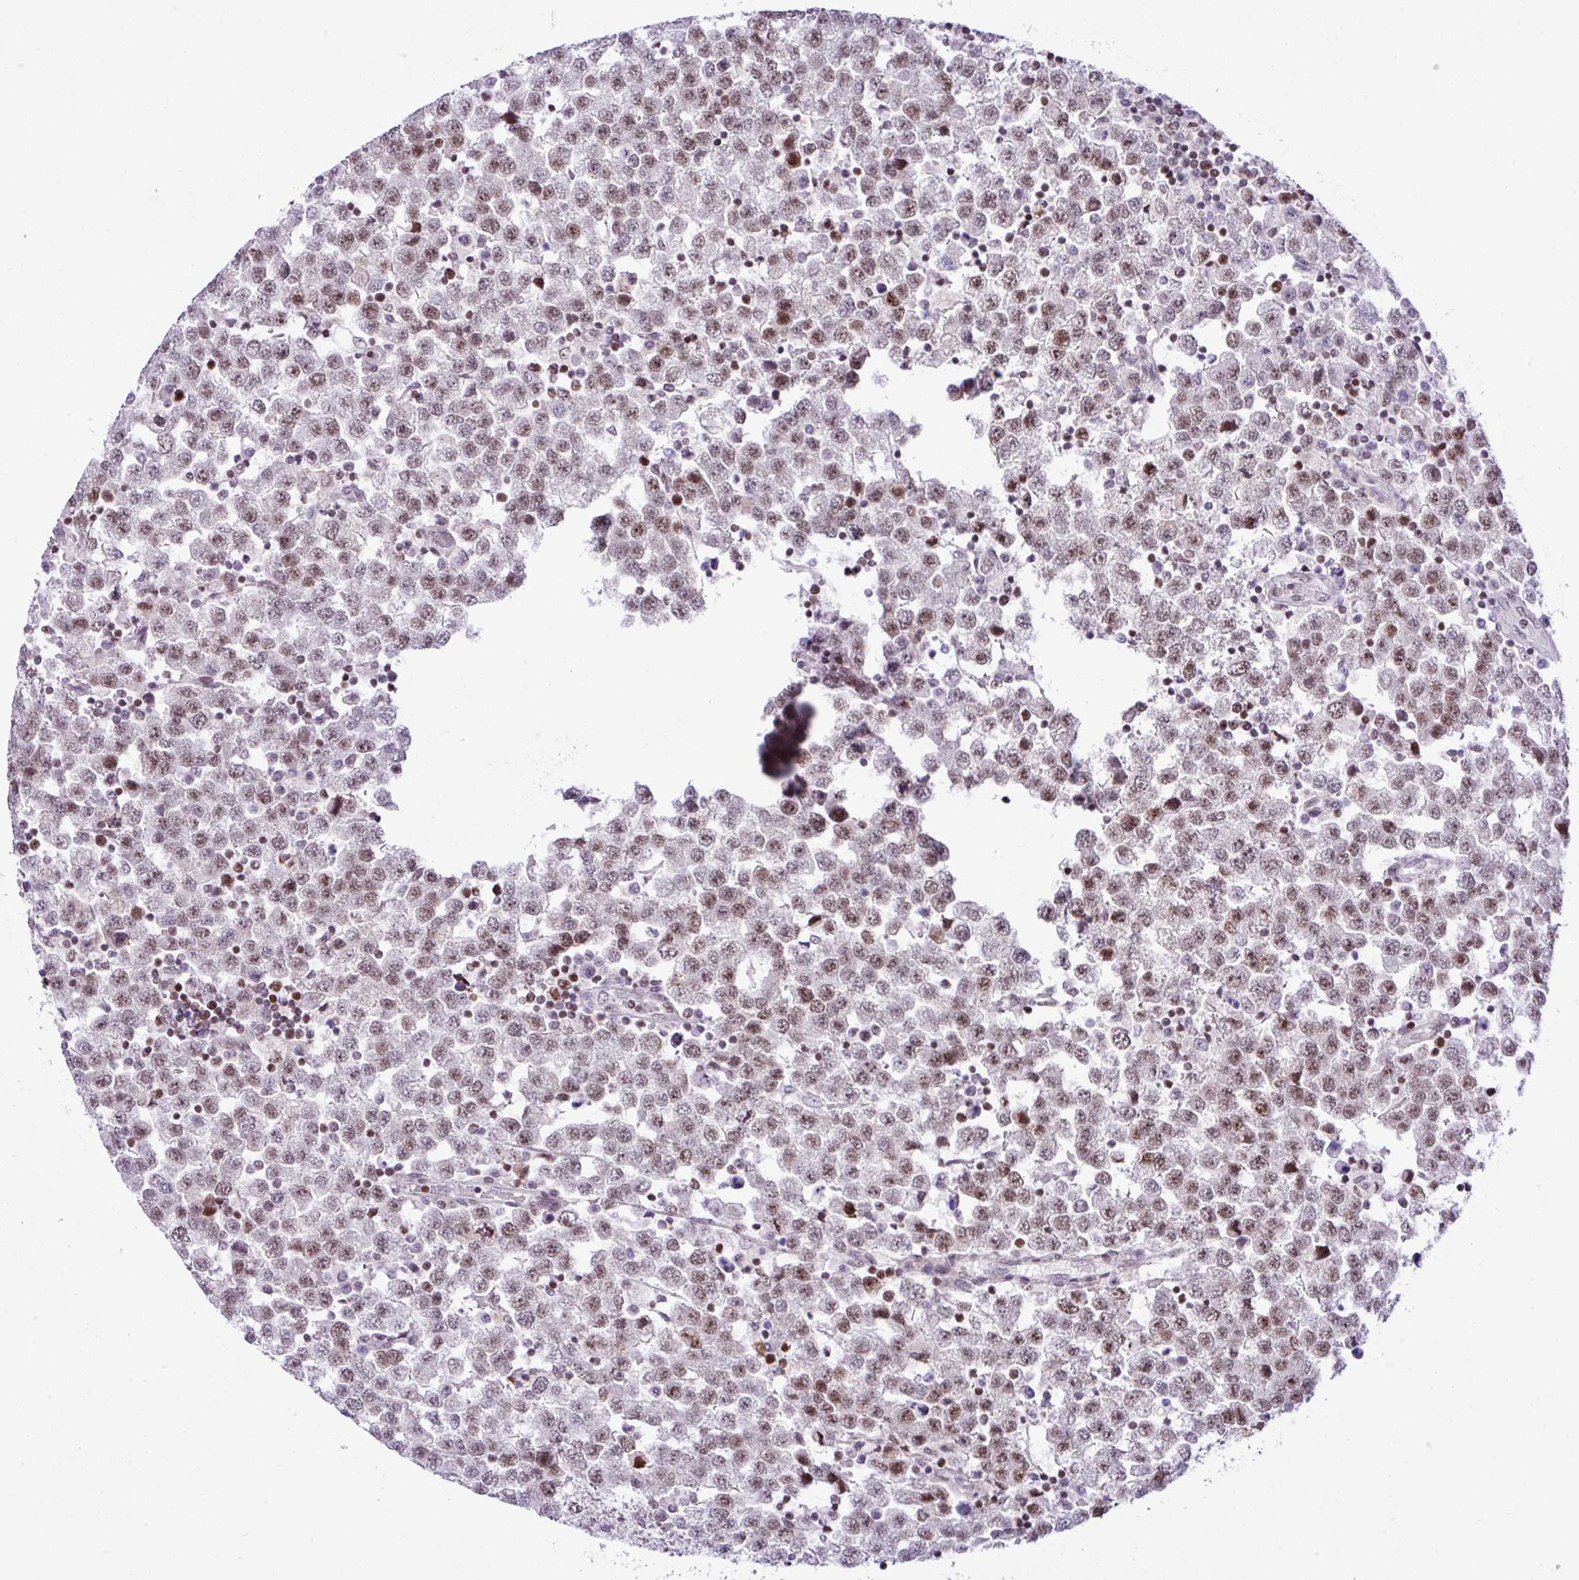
{"staining": {"intensity": "moderate", "quantity": "25%-75%", "location": "nuclear"}, "tissue": "testis cancer", "cell_type": "Tumor cells", "image_type": "cancer", "snomed": [{"axis": "morphology", "description": "Seminoma, NOS"}, {"axis": "topography", "description": "Testis"}], "caption": "This histopathology image displays immunohistochemistry (IHC) staining of testis cancer (seminoma), with medium moderate nuclear expression in approximately 25%-75% of tumor cells.", "gene": "CCDC137", "patient": {"sex": "male", "age": 34}}